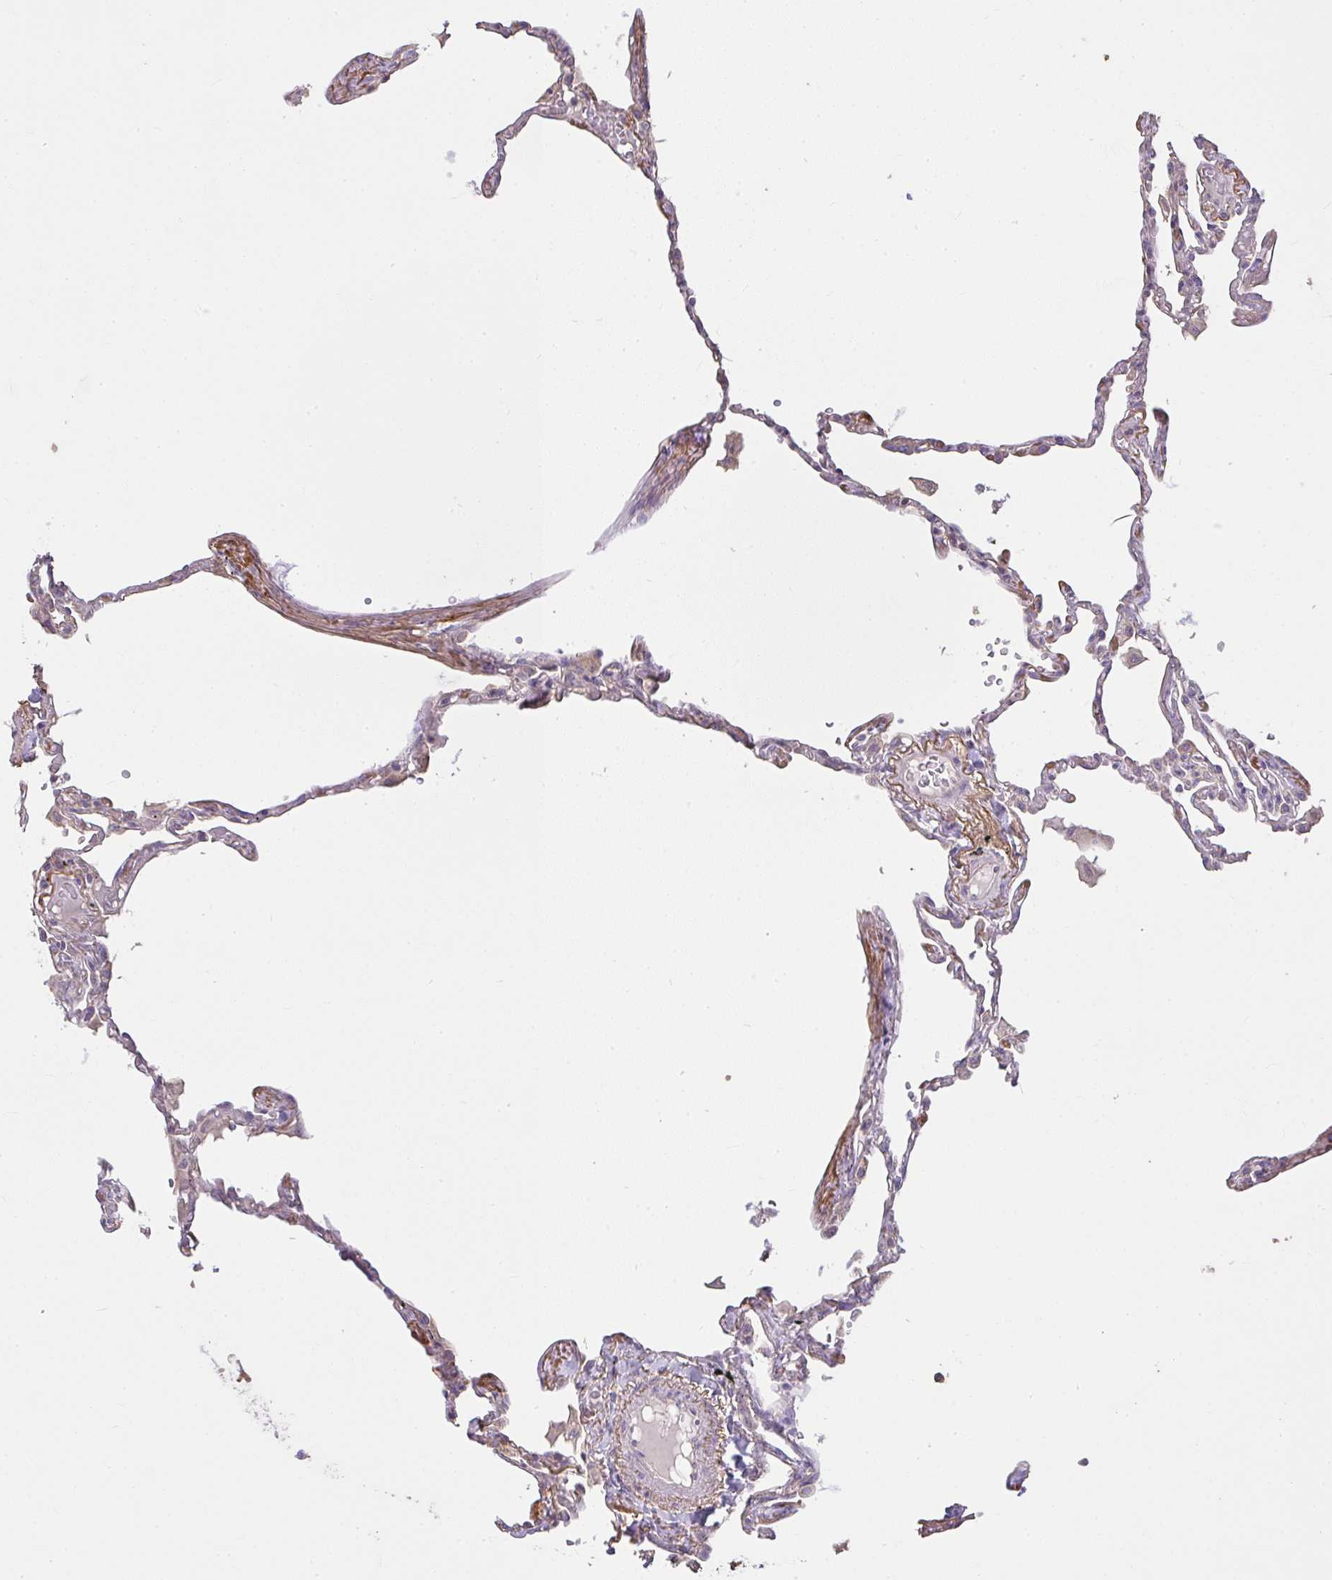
{"staining": {"intensity": "weak", "quantity": "25%-75%", "location": "cytoplasmic/membranous"}, "tissue": "lung", "cell_type": "Alveolar cells", "image_type": "normal", "snomed": [{"axis": "morphology", "description": "Normal tissue, NOS"}, {"axis": "topography", "description": "Lung"}], "caption": "Weak cytoplasmic/membranous protein staining is appreciated in about 25%-75% of alveolar cells in lung. (DAB (3,3'-diaminobenzidine) = brown stain, brightfield microscopy at high magnification).", "gene": "BRINP3", "patient": {"sex": "female", "age": 67}}